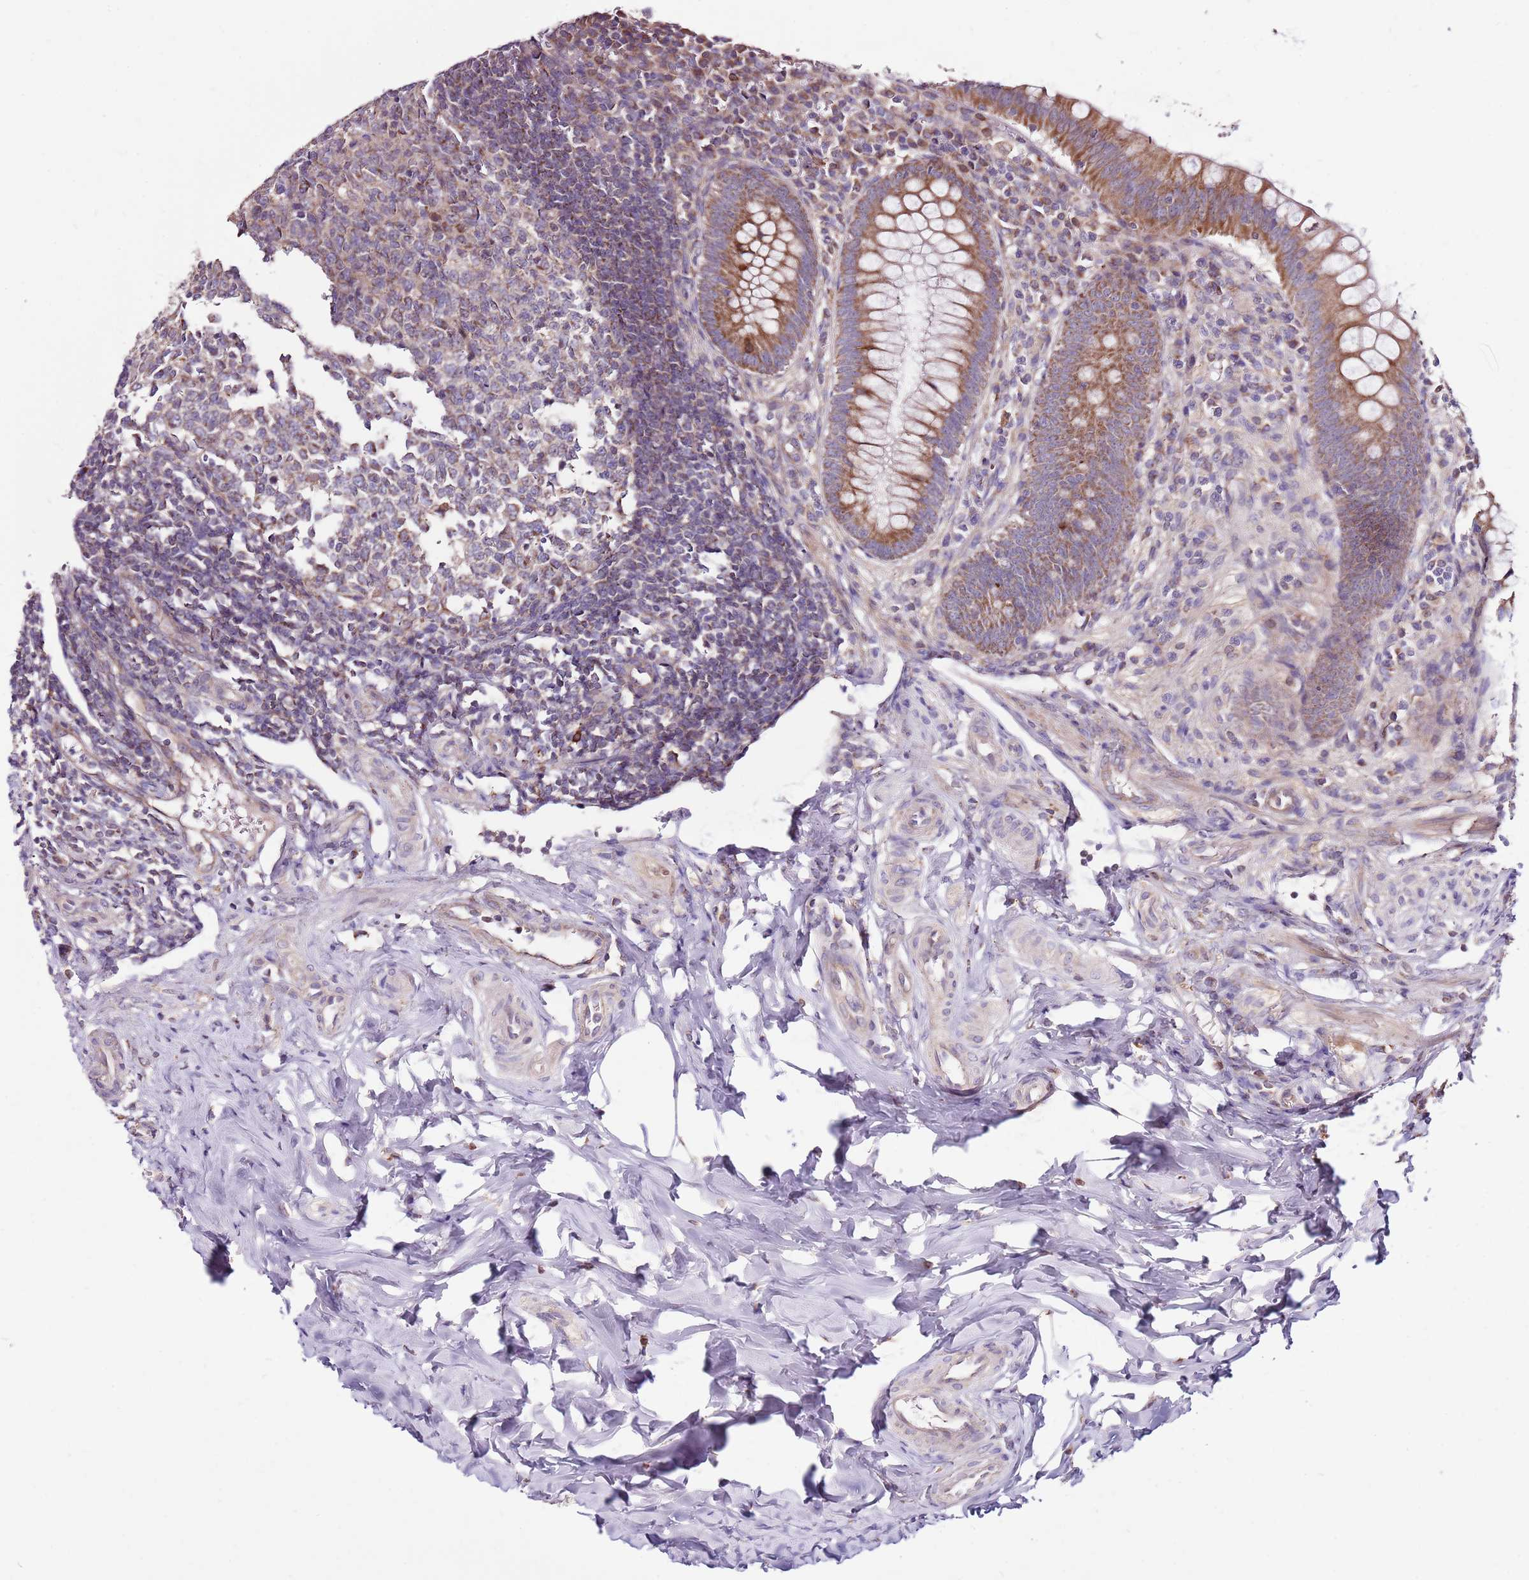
{"staining": {"intensity": "moderate", "quantity": ">75%", "location": "cytoplasmic/membranous"}, "tissue": "appendix", "cell_type": "Glandular cells", "image_type": "normal", "snomed": [{"axis": "morphology", "description": "Normal tissue, NOS"}, {"axis": "topography", "description": "Appendix"}], "caption": "Normal appendix was stained to show a protein in brown. There is medium levels of moderate cytoplasmic/membranous positivity in about >75% of glandular cells.", "gene": "SMG1", "patient": {"sex": "female", "age": 33}}